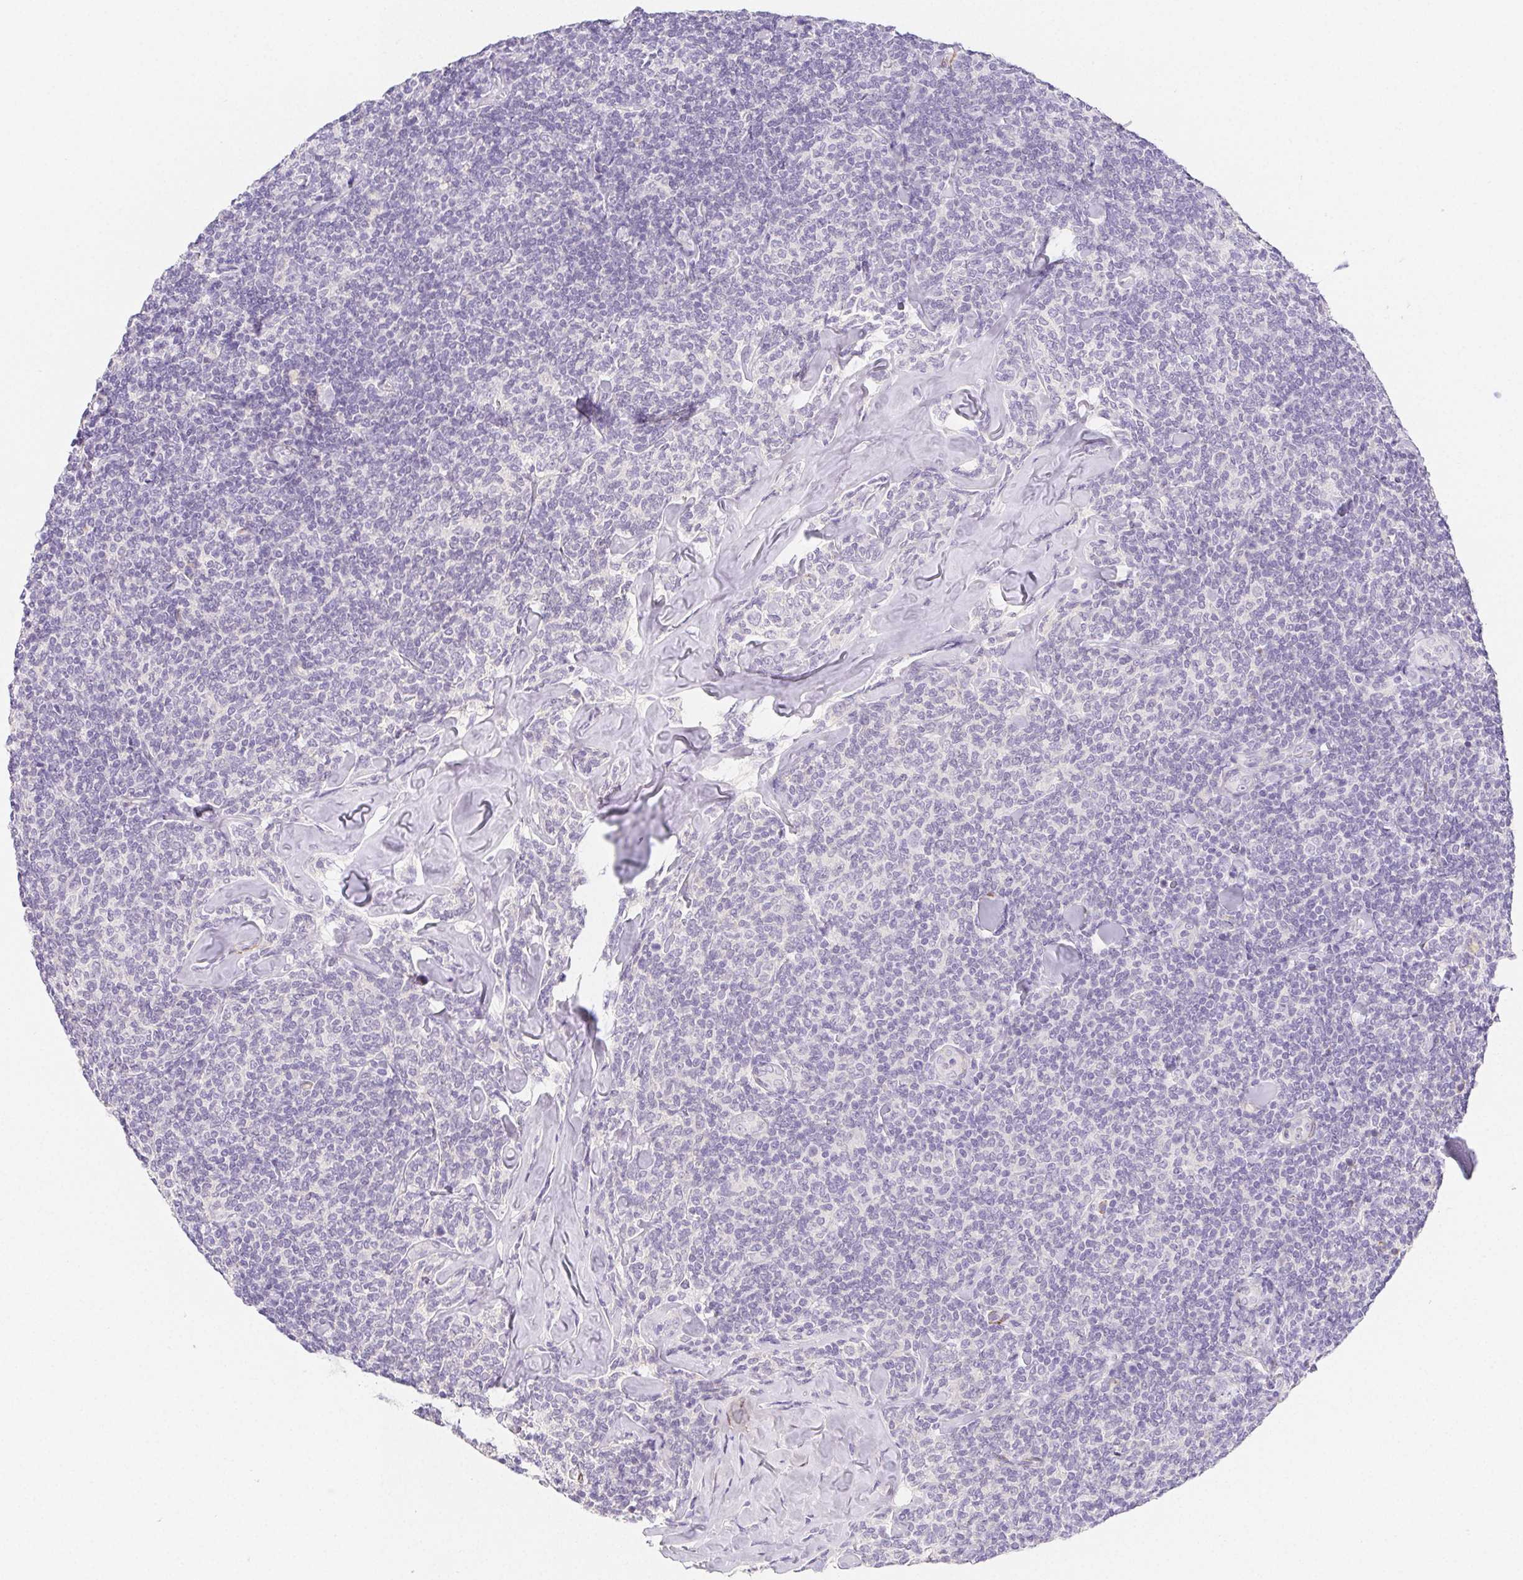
{"staining": {"intensity": "negative", "quantity": "none", "location": "none"}, "tissue": "lymphoma", "cell_type": "Tumor cells", "image_type": "cancer", "snomed": [{"axis": "morphology", "description": "Malignant lymphoma, non-Hodgkin's type, Low grade"}, {"axis": "topography", "description": "Lymph node"}], "caption": "Immunohistochemistry image of human malignant lymphoma, non-Hodgkin's type (low-grade) stained for a protein (brown), which demonstrates no expression in tumor cells.", "gene": "HRC", "patient": {"sex": "female", "age": 56}}